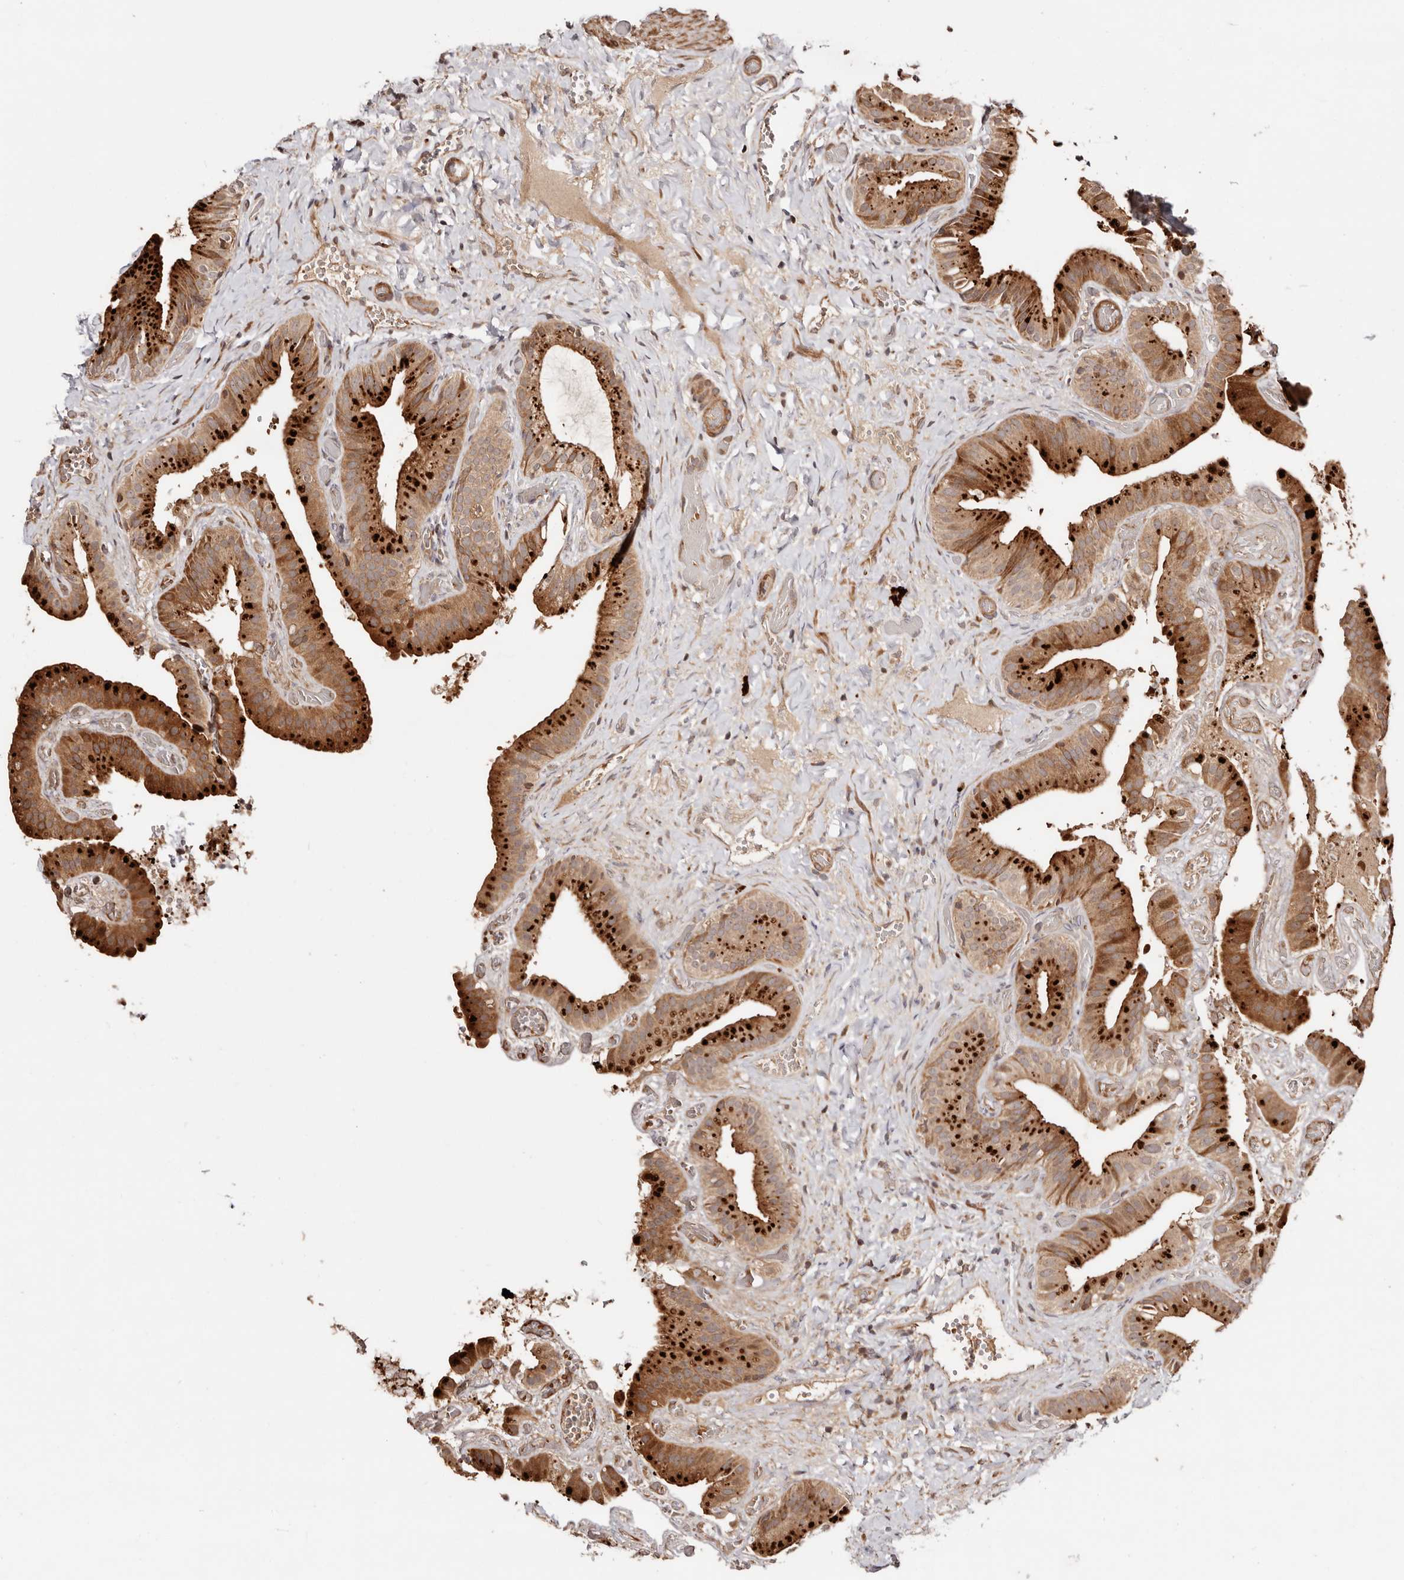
{"staining": {"intensity": "strong", "quantity": ">75%", "location": "cytoplasmic/membranous"}, "tissue": "gallbladder", "cell_type": "Glandular cells", "image_type": "normal", "snomed": [{"axis": "morphology", "description": "Normal tissue, NOS"}, {"axis": "topography", "description": "Gallbladder"}], "caption": "Strong cytoplasmic/membranous staining is present in about >75% of glandular cells in benign gallbladder. The protein is stained brown, and the nuclei are stained in blue (DAB IHC with brightfield microscopy, high magnification).", "gene": "PTPN22", "patient": {"sex": "female", "age": 64}}